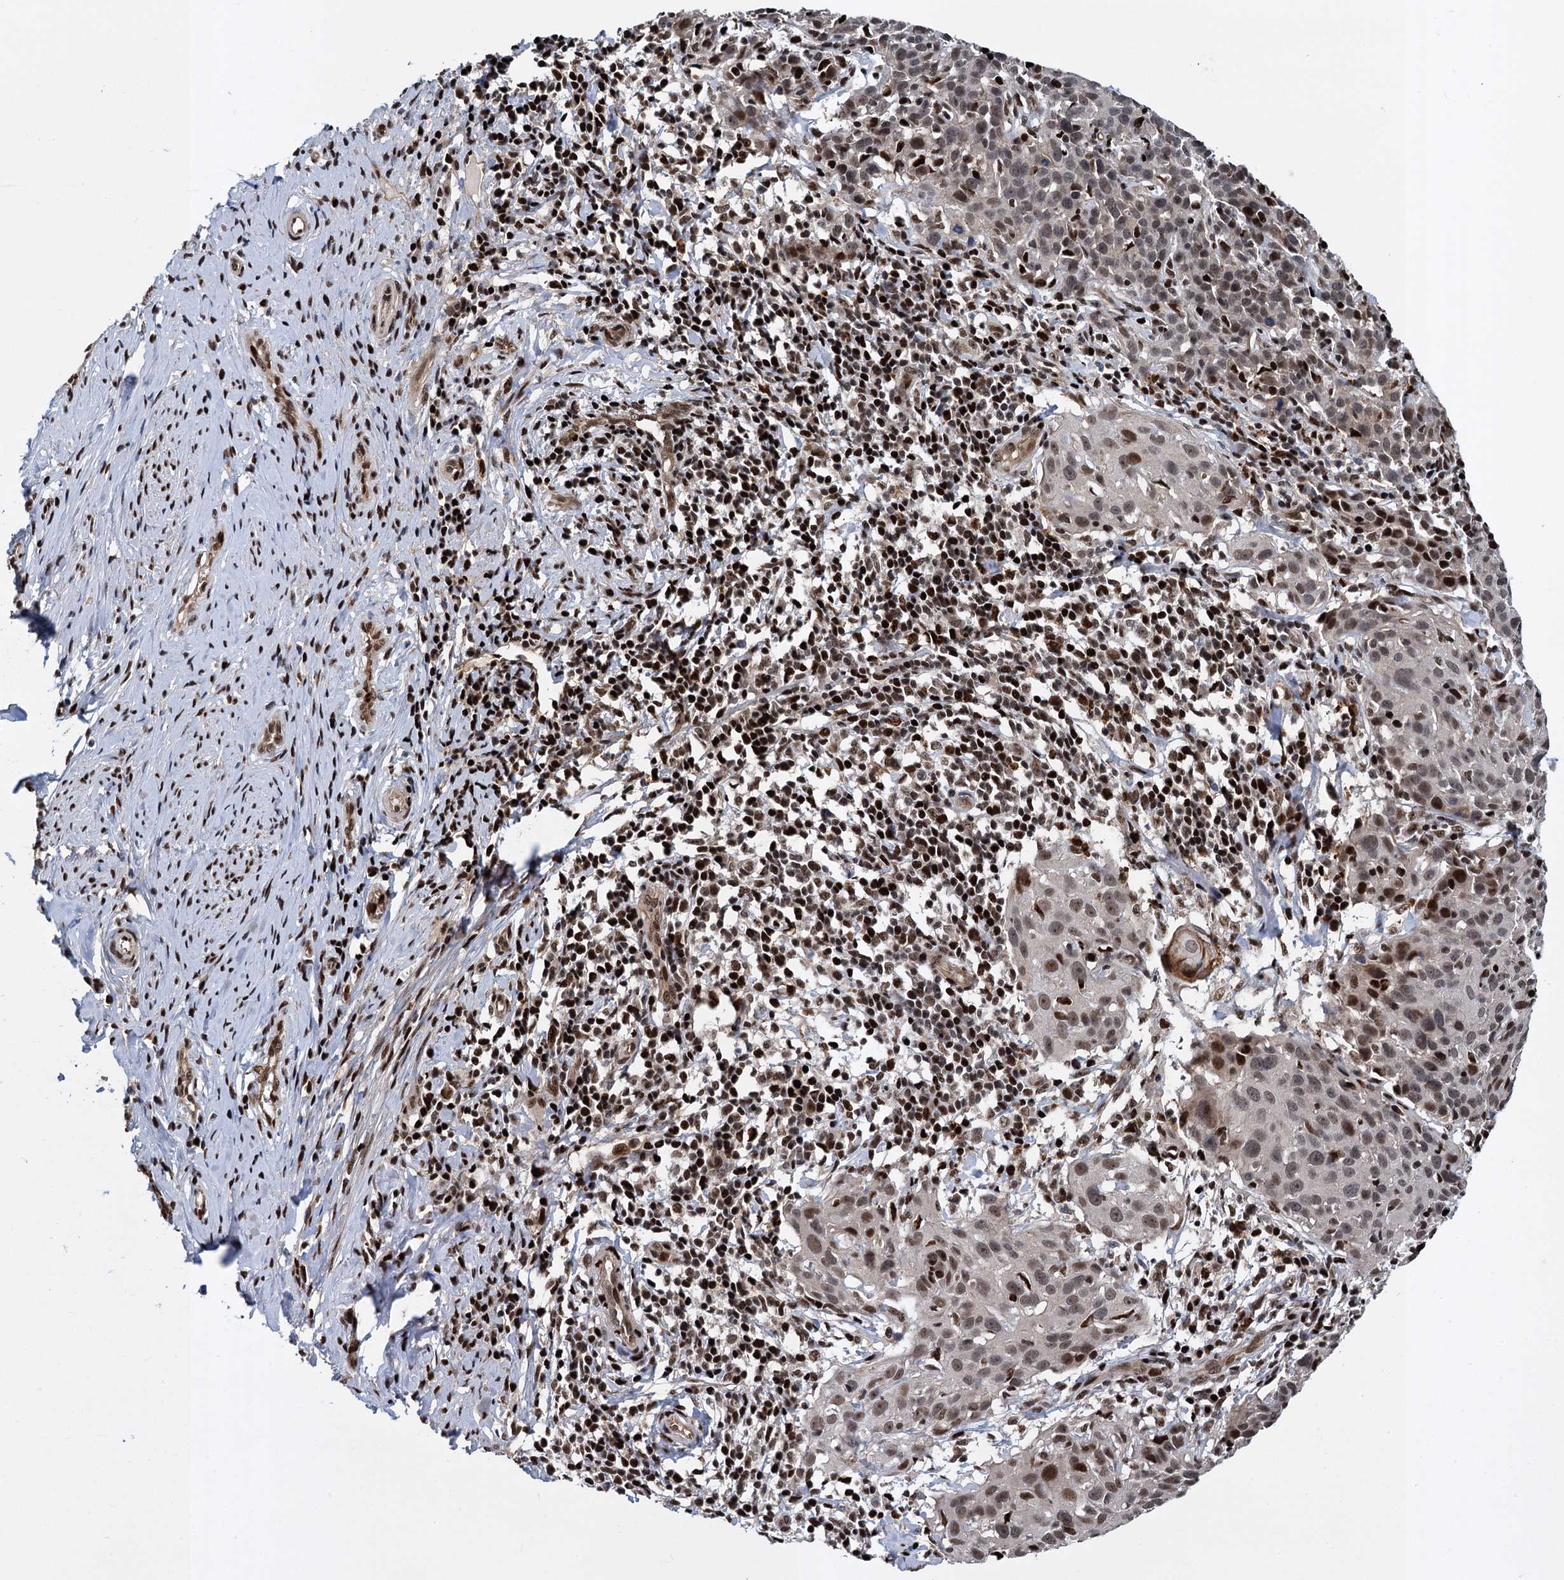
{"staining": {"intensity": "moderate", "quantity": ">75%", "location": "nuclear"}, "tissue": "cervical cancer", "cell_type": "Tumor cells", "image_type": "cancer", "snomed": [{"axis": "morphology", "description": "Squamous cell carcinoma, NOS"}, {"axis": "topography", "description": "Cervix"}], "caption": "Protein staining by immunohistochemistry displays moderate nuclear positivity in about >75% of tumor cells in cervical squamous cell carcinoma. (DAB = brown stain, brightfield microscopy at high magnification).", "gene": "ANKRD49", "patient": {"sex": "female", "age": 50}}